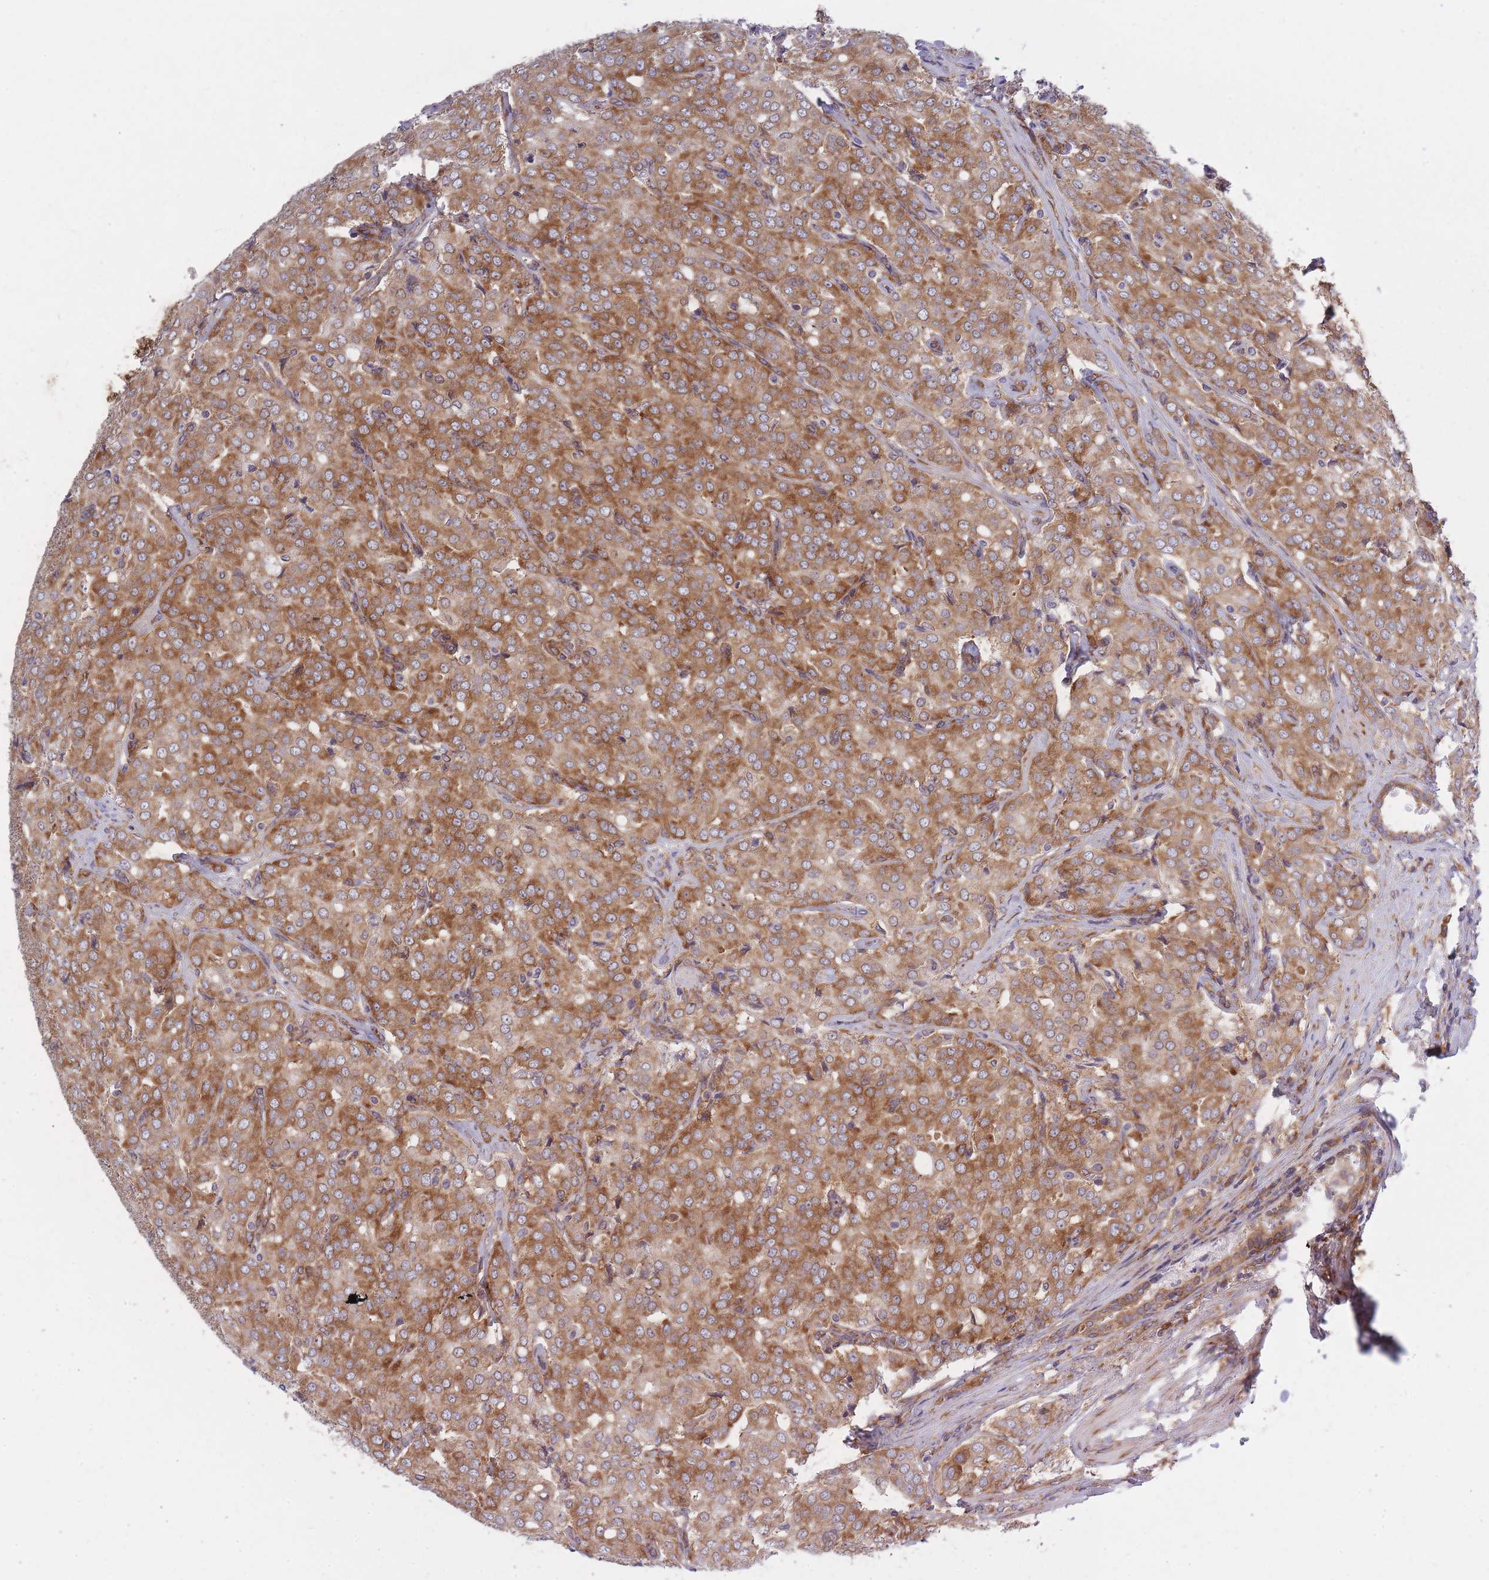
{"staining": {"intensity": "strong", "quantity": ">75%", "location": "cytoplasmic/membranous"}, "tissue": "prostate cancer", "cell_type": "Tumor cells", "image_type": "cancer", "snomed": [{"axis": "morphology", "description": "Adenocarcinoma, High grade"}, {"axis": "topography", "description": "Prostate"}], "caption": "This is an image of immunohistochemistry (IHC) staining of prostate high-grade adenocarcinoma, which shows strong expression in the cytoplasmic/membranous of tumor cells.", "gene": "CCDC124", "patient": {"sex": "male", "age": 68}}